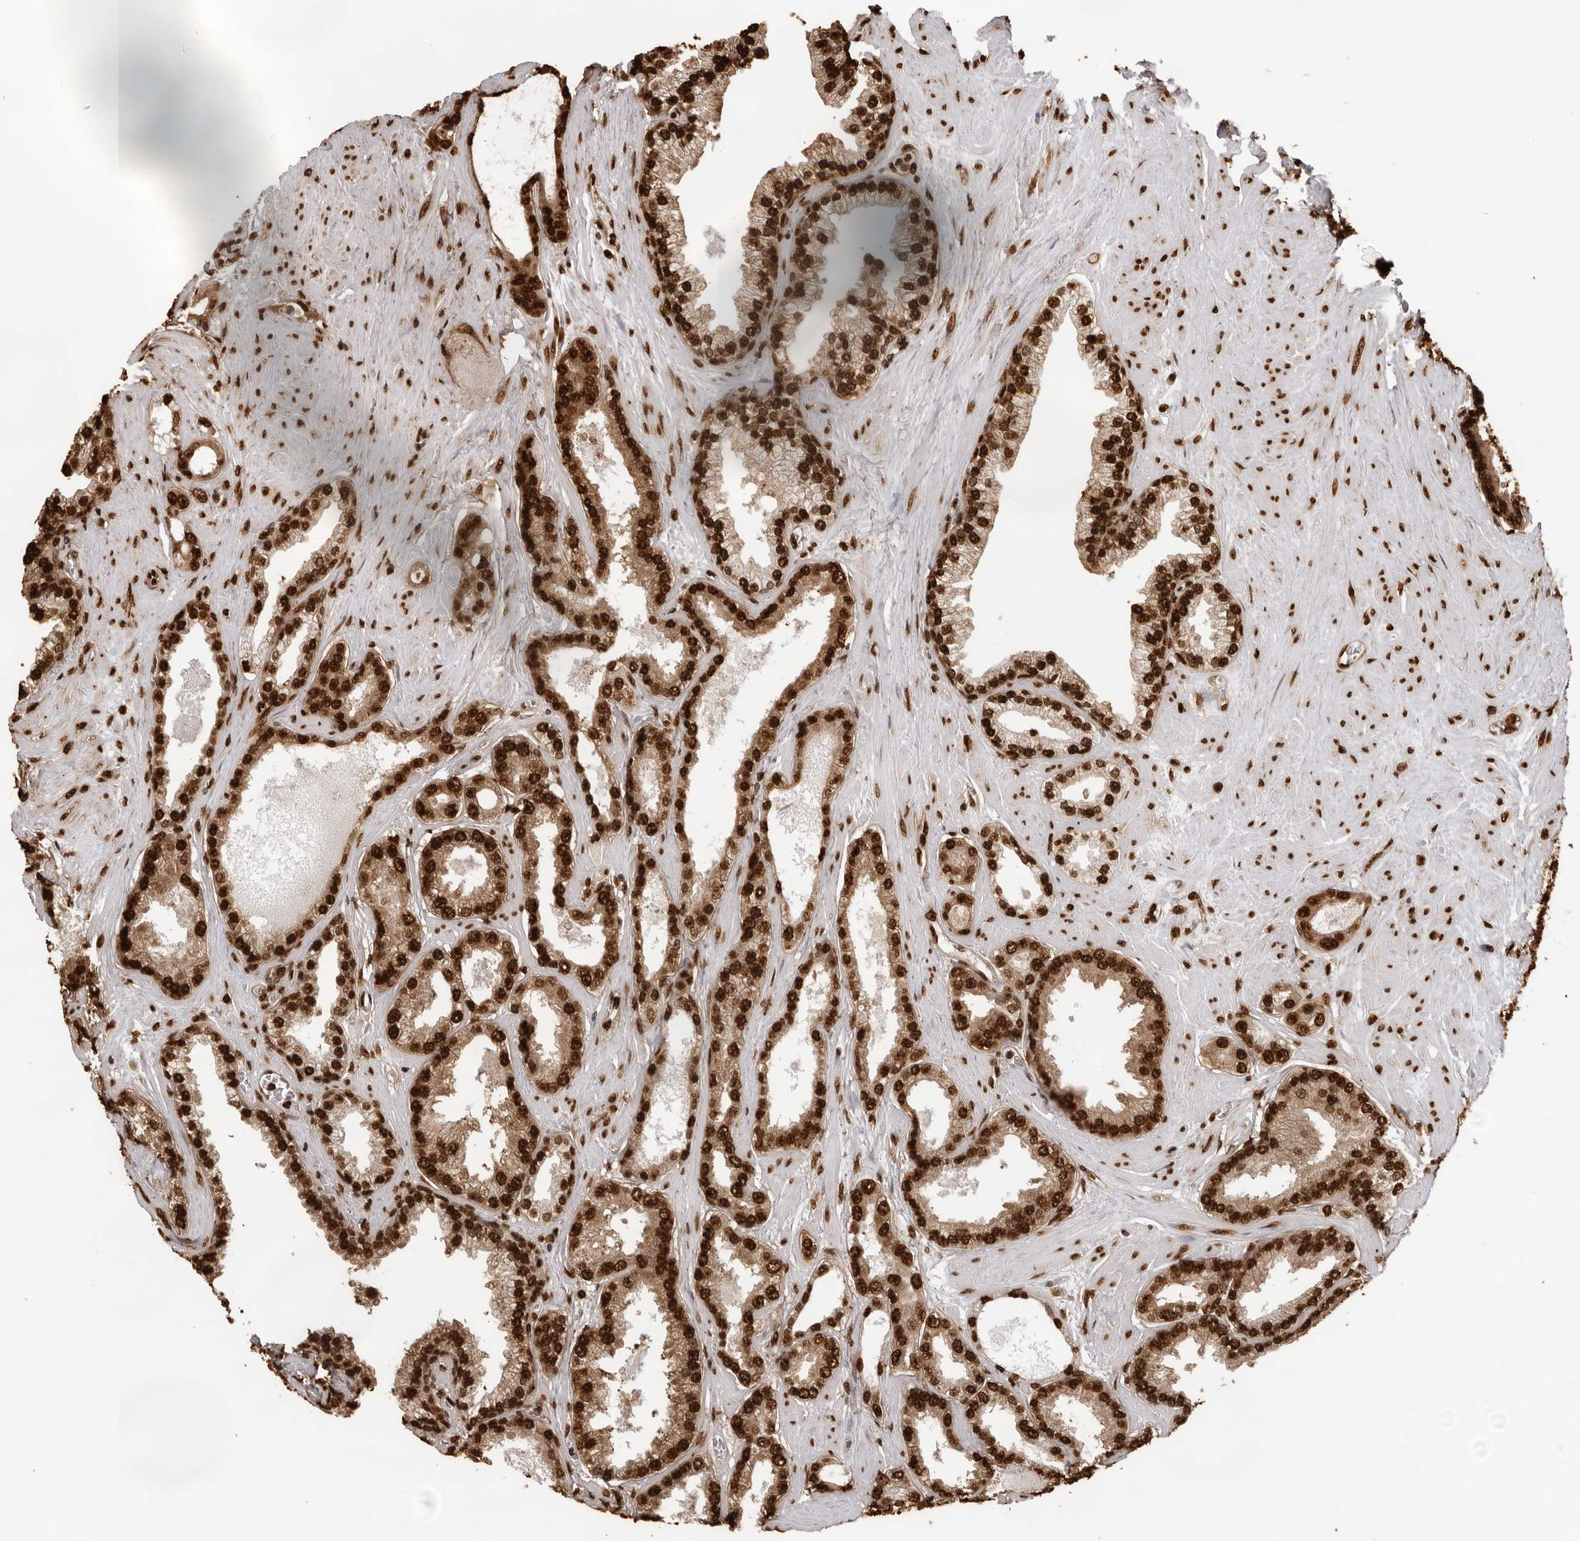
{"staining": {"intensity": "strong", "quantity": ">75%", "location": "cytoplasmic/membranous,nuclear"}, "tissue": "prostate cancer", "cell_type": "Tumor cells", "image_type": "cancer", "snomed": [{"axis": "morphology", "description": "Adenocarcinoma, Low grade"}, {"axis": "topography", "description": "Prostate"}], "caption": "Low-grade adenocarcinoma (prostate) stained for a protein (brown) exhibits strong cytoplasmic/membranous and nuclear positive positivity in approximately >75% of tumor cells.", "gene": "ZFP91", "patient": {"sex": "male", "age": 62}}